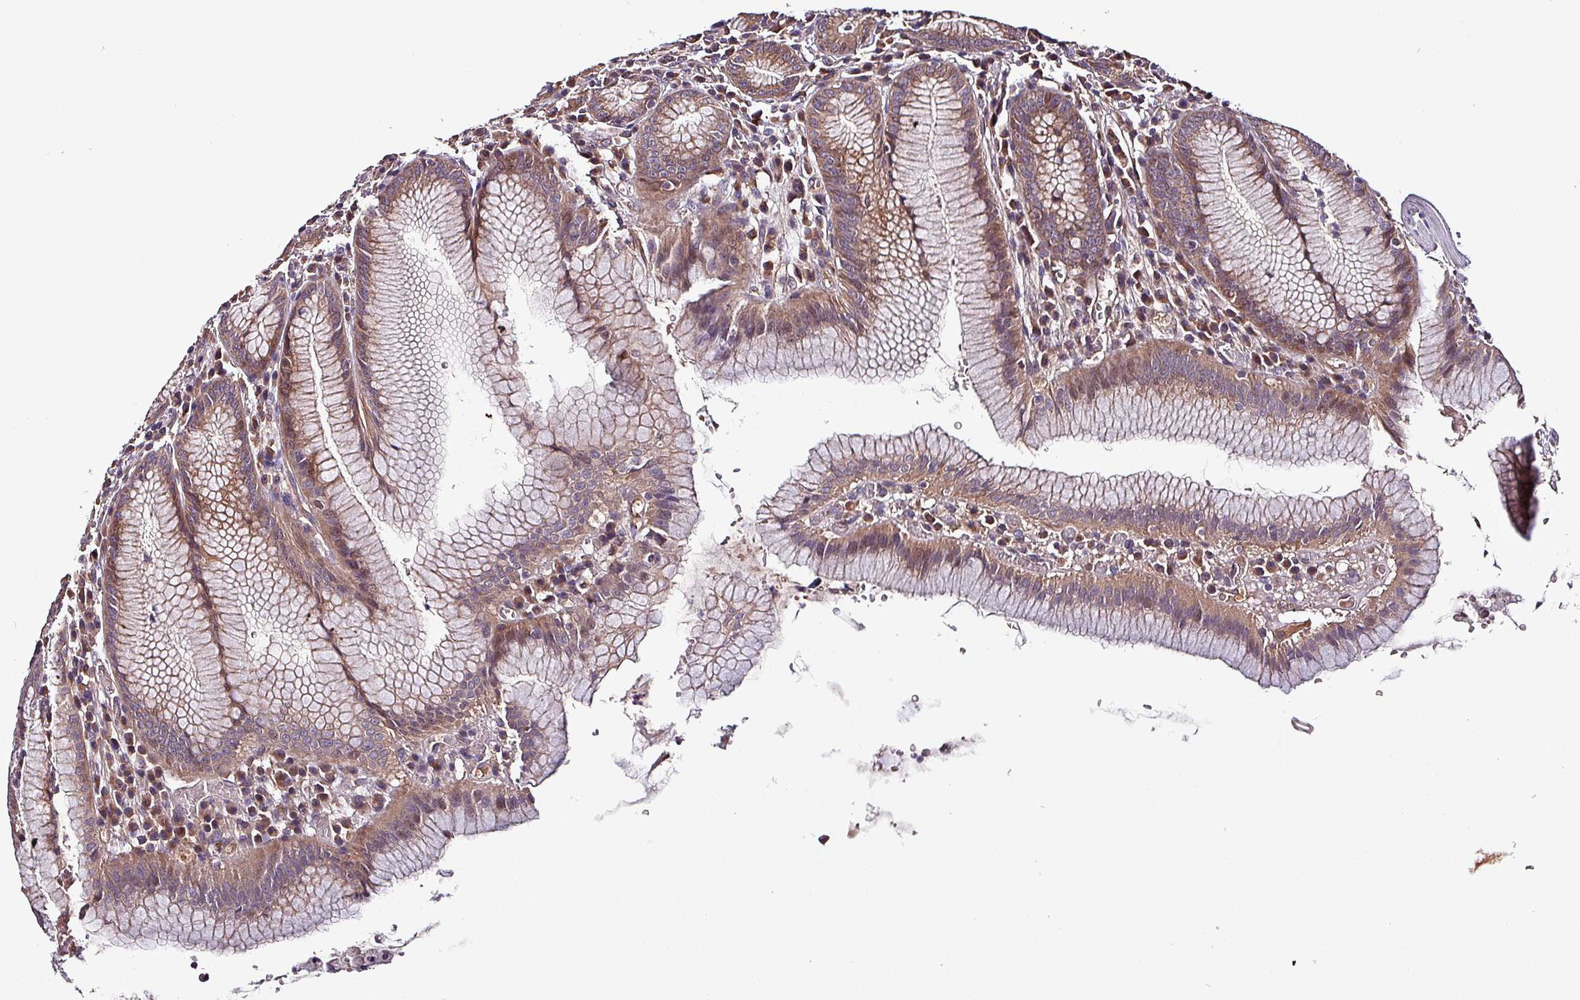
{"staining": {"intensity": "moderate", "quantity": ">75%", "location": "cytoplasmic/membranous"}, "tissue": "stomach", "cell_type": "Glandular cells", "image_type": "normal", "snomed": [{"axis": "morphology", "description": "Normal tissue, NOS"}, {"axis": "topography", "description": "Stomach"}], "caption": "A brown stain labels moderate cytoplasmic/membranous expression of a protein in glandular cells of unremarkable stomach. Immunohistochemistry (ihc) stains the protein in brown and the nuclei are stained blue.", "gene": "PAFAH1B2", "patient": {"sex": "male", "age": 55}}